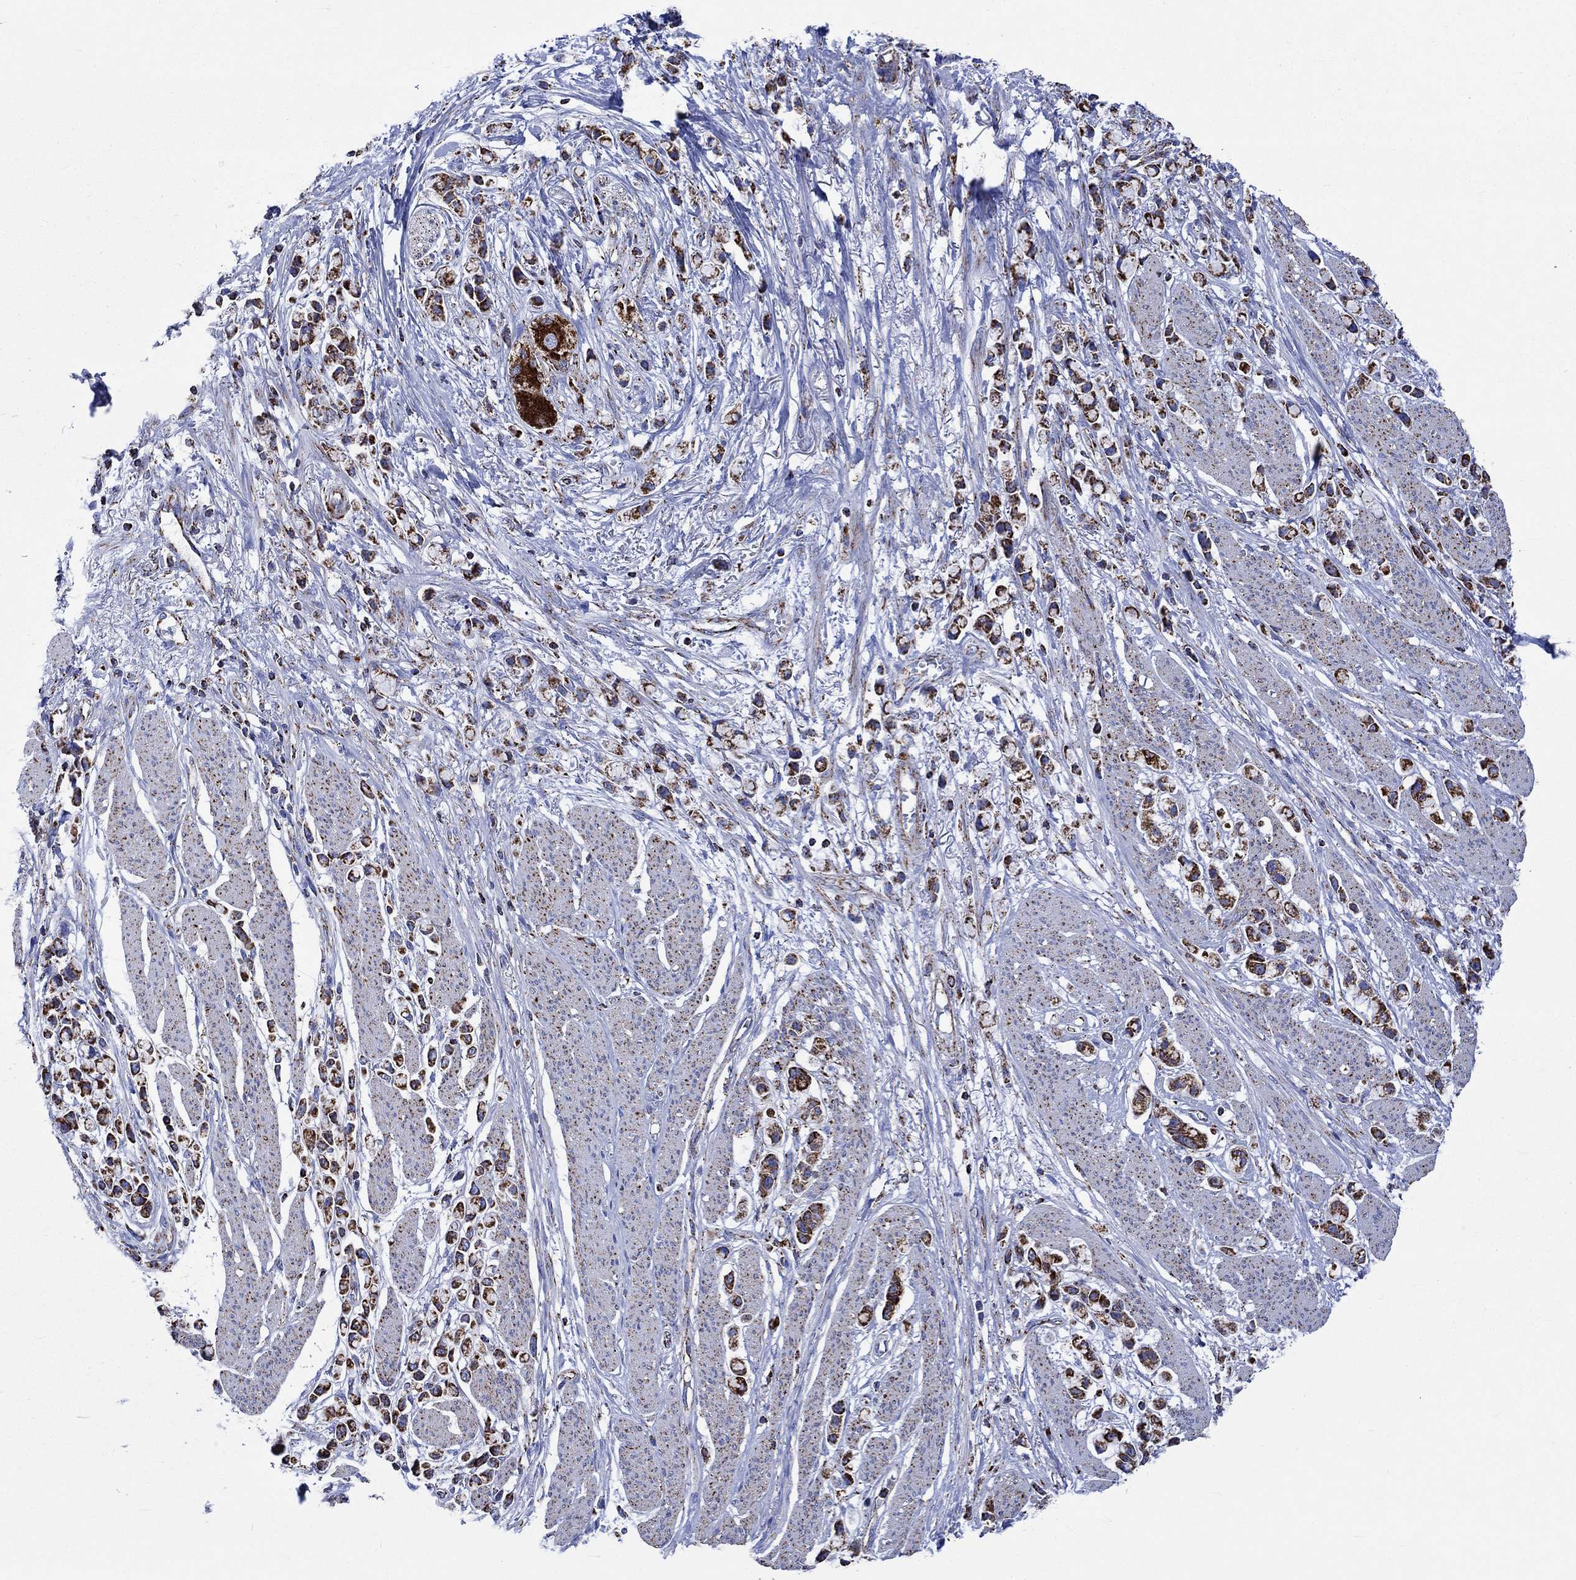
{"staining": {"intensity": "strong", "quantity": ">75%", "location": "cytoplasmic/membranous"}, "tissue": "stomach cancer", "cell_type": "Tumor cells", "image_type": "cancer", "snomed": [{"axis": "morphology", "description": "Adenocarcinoma, NOS"}, {"axis": "topography", "description": "Stomach"}], "caption": "Immunohistochemistry (IHC) (DAB (3,3'-diaminobenzidine)) staining of human stomach adenocarcinoma exhibits strong cytoplasmic/membranous protein expression in about >75% of tumor cells.", "gene": "RCE1", "patient": {"sex": "female", "age": 81}}